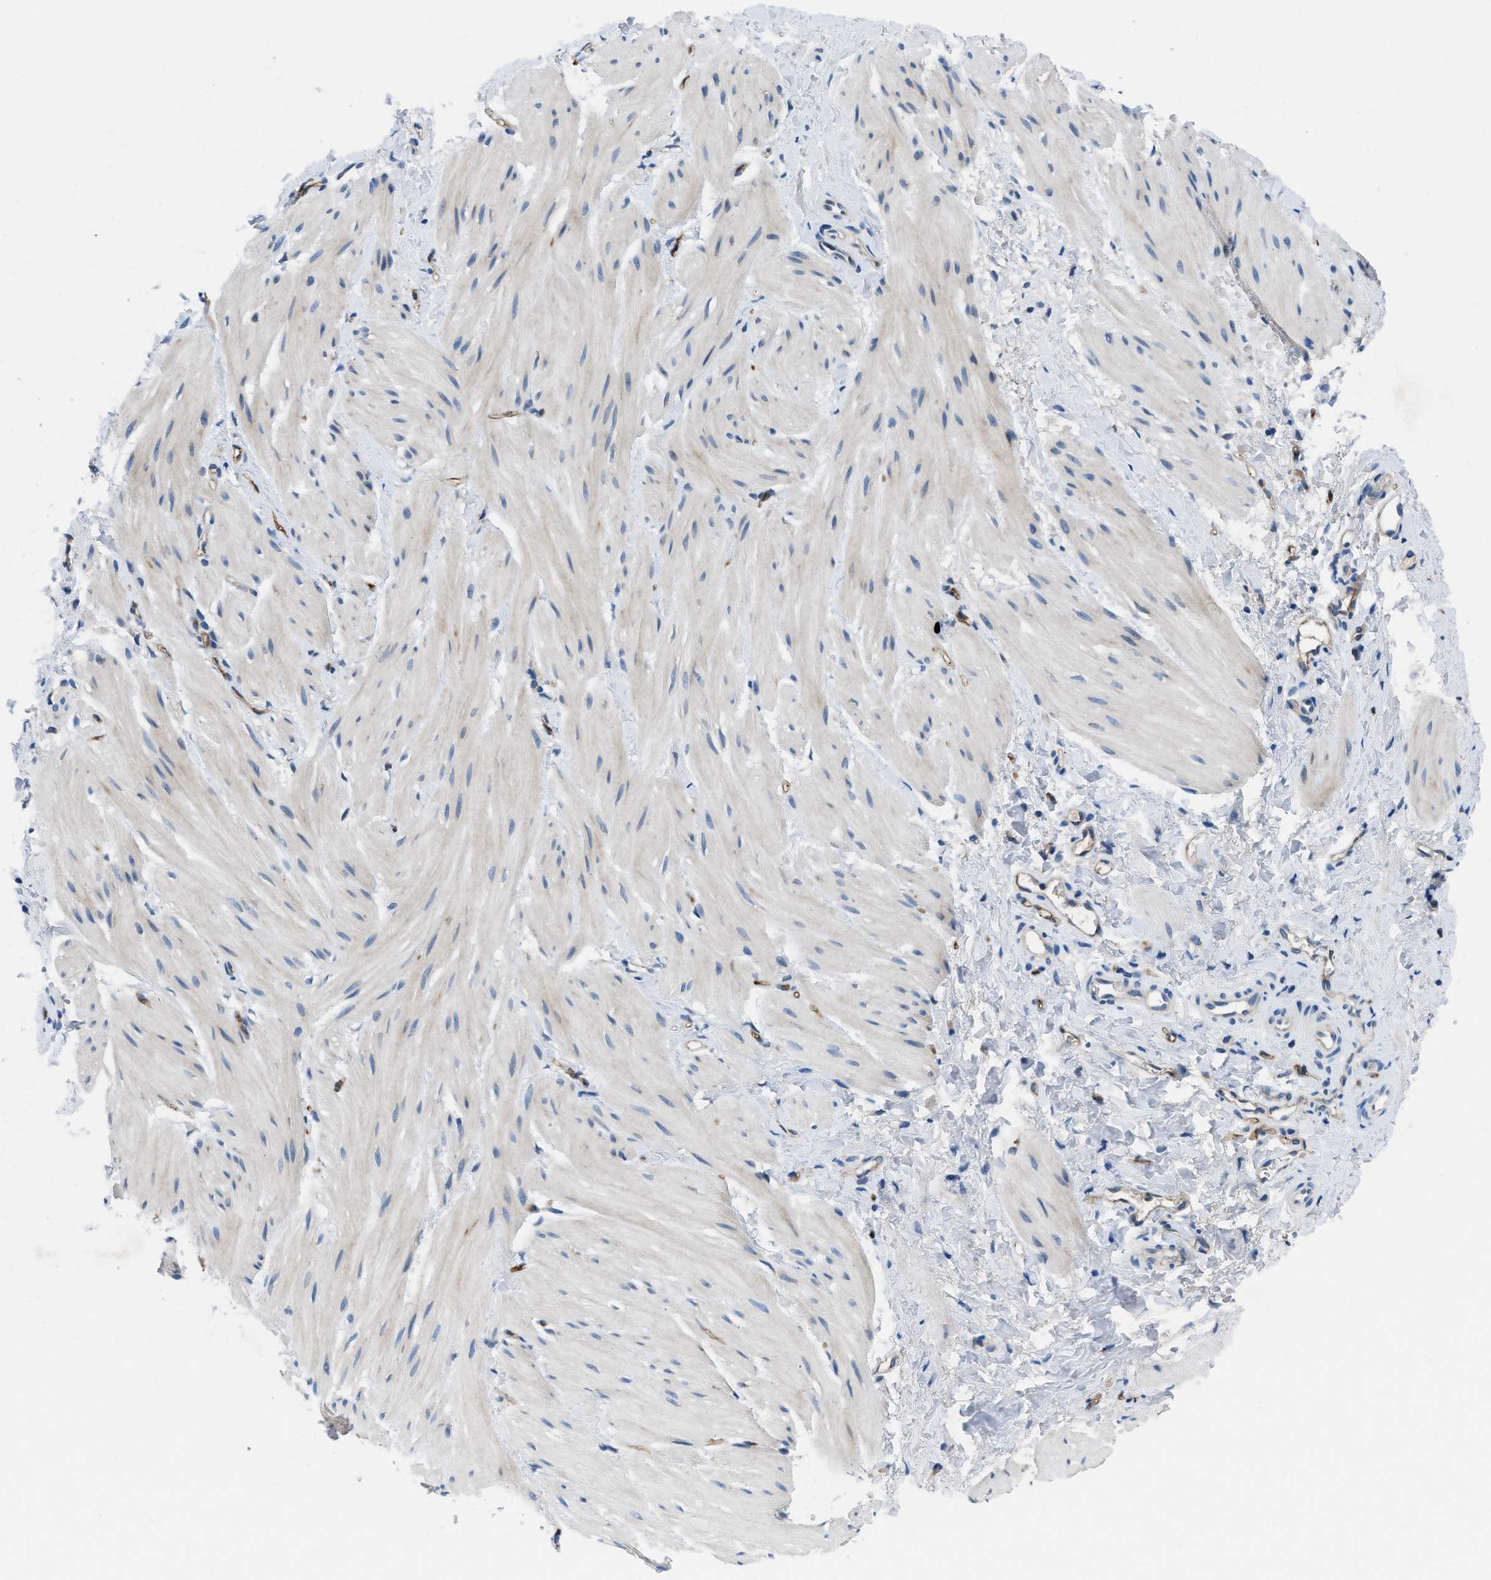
{"staining": {"intensity": "strong", "quantity": "25%-75%", "location": "nuclear"}, "tissue": "smooth muscle", "cell_type": "Smooth muscle cells", "image_type": "normal", "snomed": [{"axis": "morphology", "description": "Normal tissue, NOS"}, {"axis": "topography", "description": "Smooth muscle"}], "caption": "Smooth muscle cells reveal strong nuclear expression in approximately 25%-75% of cells in normal smooth muscle. The protein of interest is shown in brown color, while the nuclei are stained blue.", "gene": "PGR", "patient": {"sex": "male", "age": 16}}